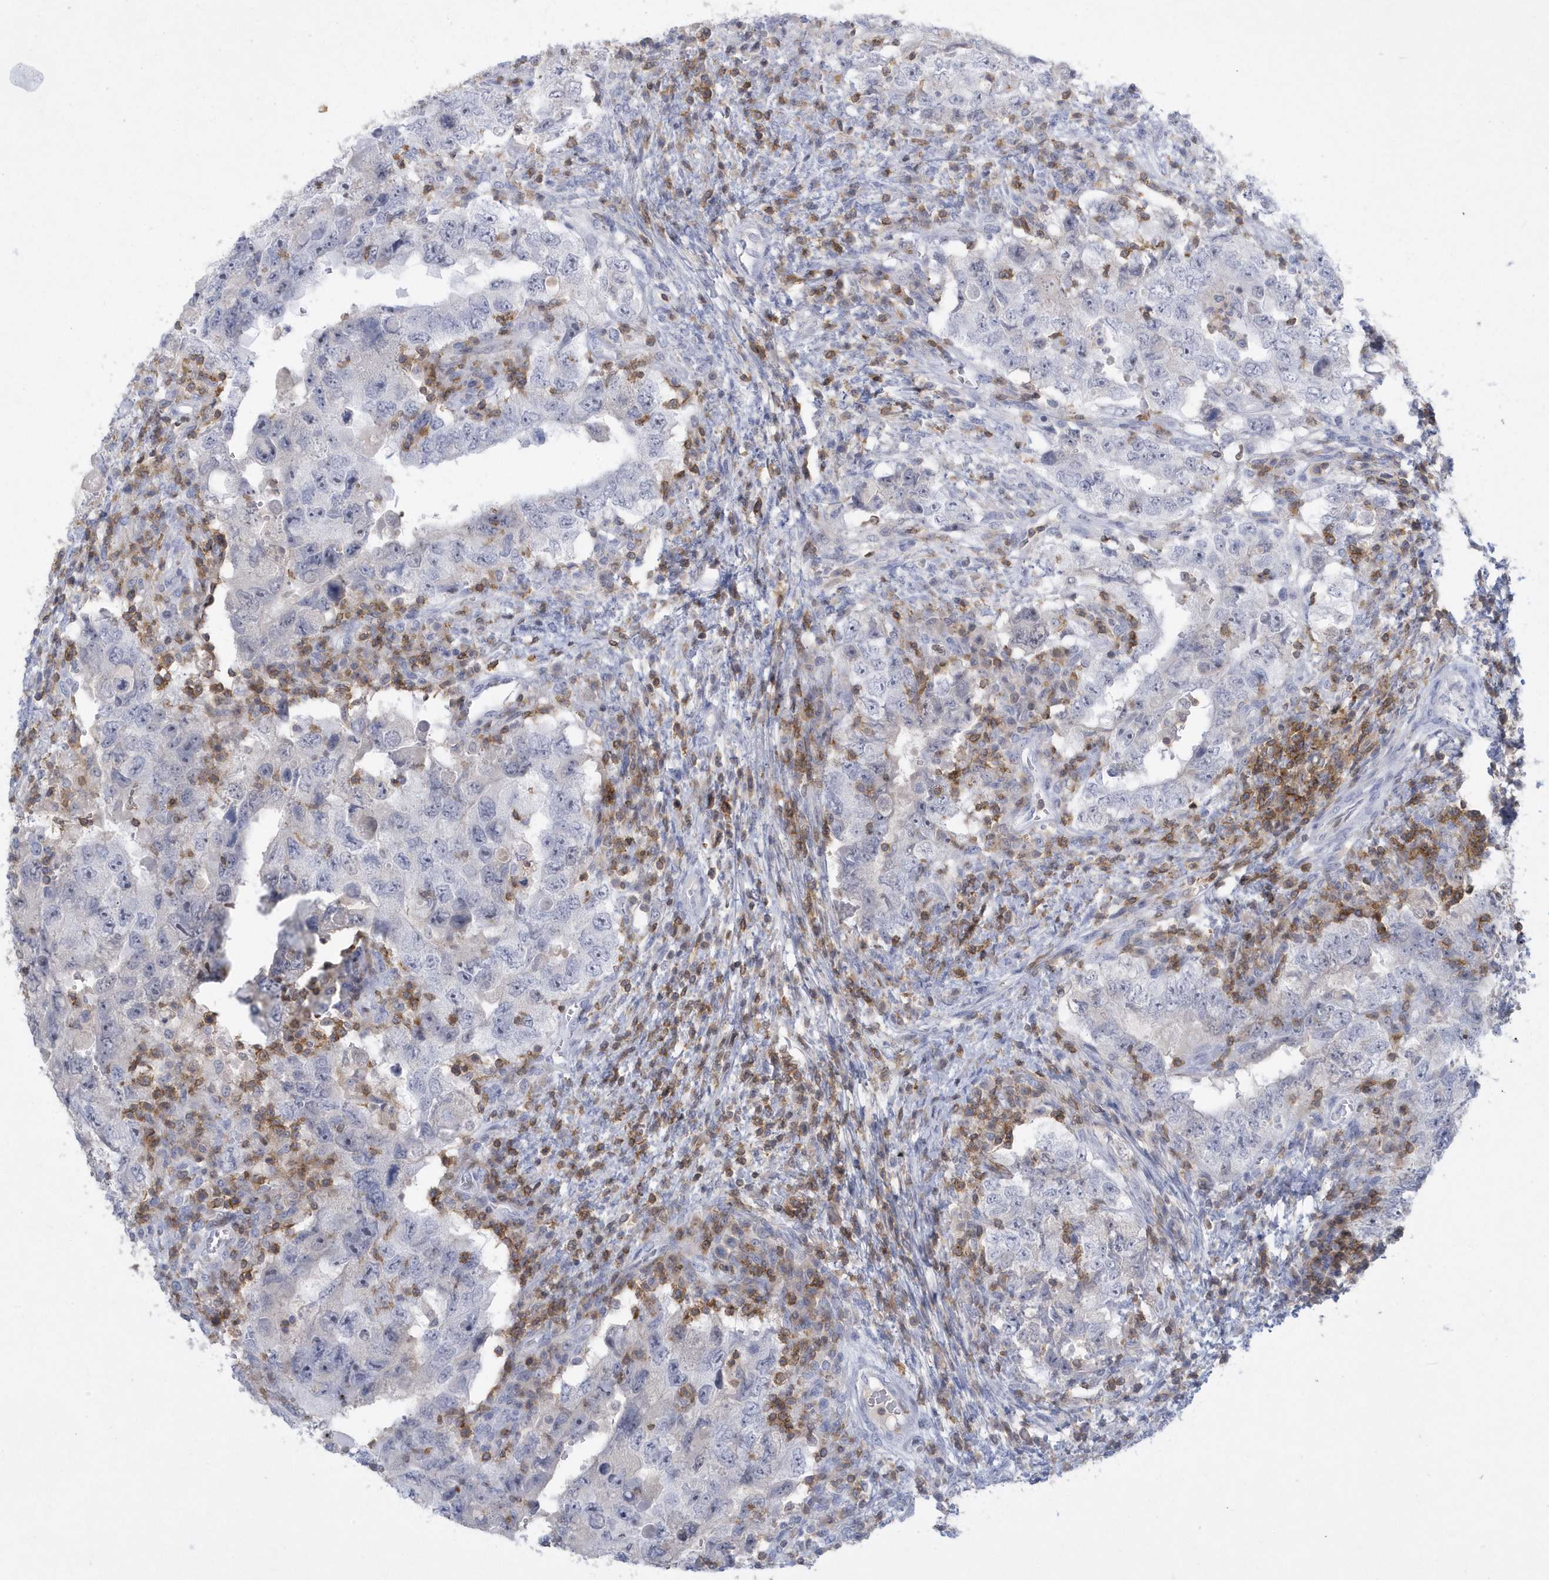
{"staining": {"intensity": "negative", "quantity": "none", "location": "none"}, "tissue": "testis cancer", "cell_type": "Tumor cells", "image_type": "cancer", "snomed": [{"axis": "morphology", "description": "Carcinoma, Embryonal, NOS"}, {"axis": "topography", "description": "Testis"}], "caption": "Tumor cells show no significant staining in embryonal carcinoma (testis).", "gene": "PSD4", "patient": {"sex": "male", "age": 26}}